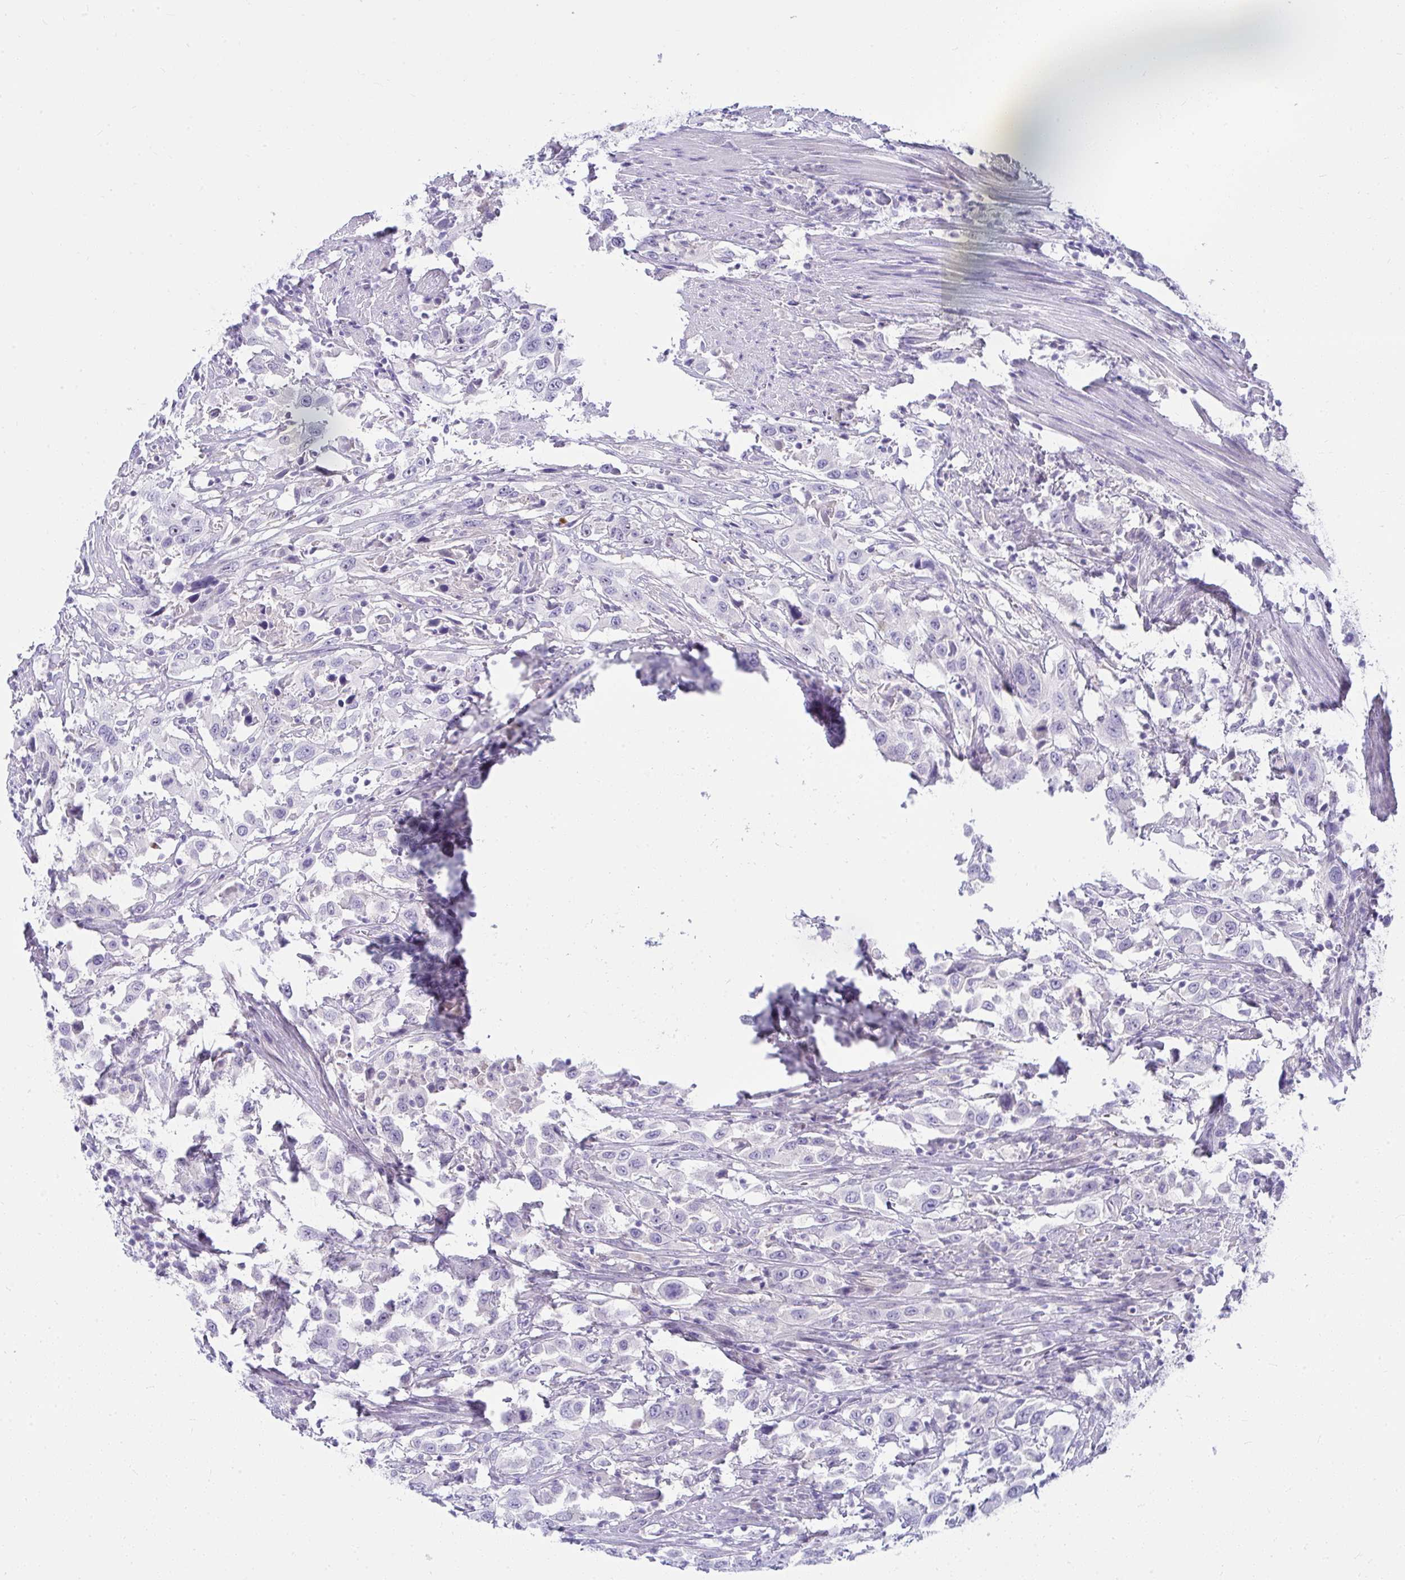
{"staining": {"intensity": "negative", "quantity": "none", "location": "none"}, "tissue": "urothelial cancer", "cell_type": "Tumor cells", "image_type": "cancer", "snomed": [{"axis": "morphology", "description": "Urothelial carcinoma, High grade"}, {"axis": "topography", "description": "Urinary bladder"}], "caption": "DAB (3,3'-diaminobenzidine) immunohistochemical staining of urothelial carcinoma (high-grade) displays no significant expression in tumor cells.", "gene": "LRRC36", "patient": {"sex": "male", "age": 61}}